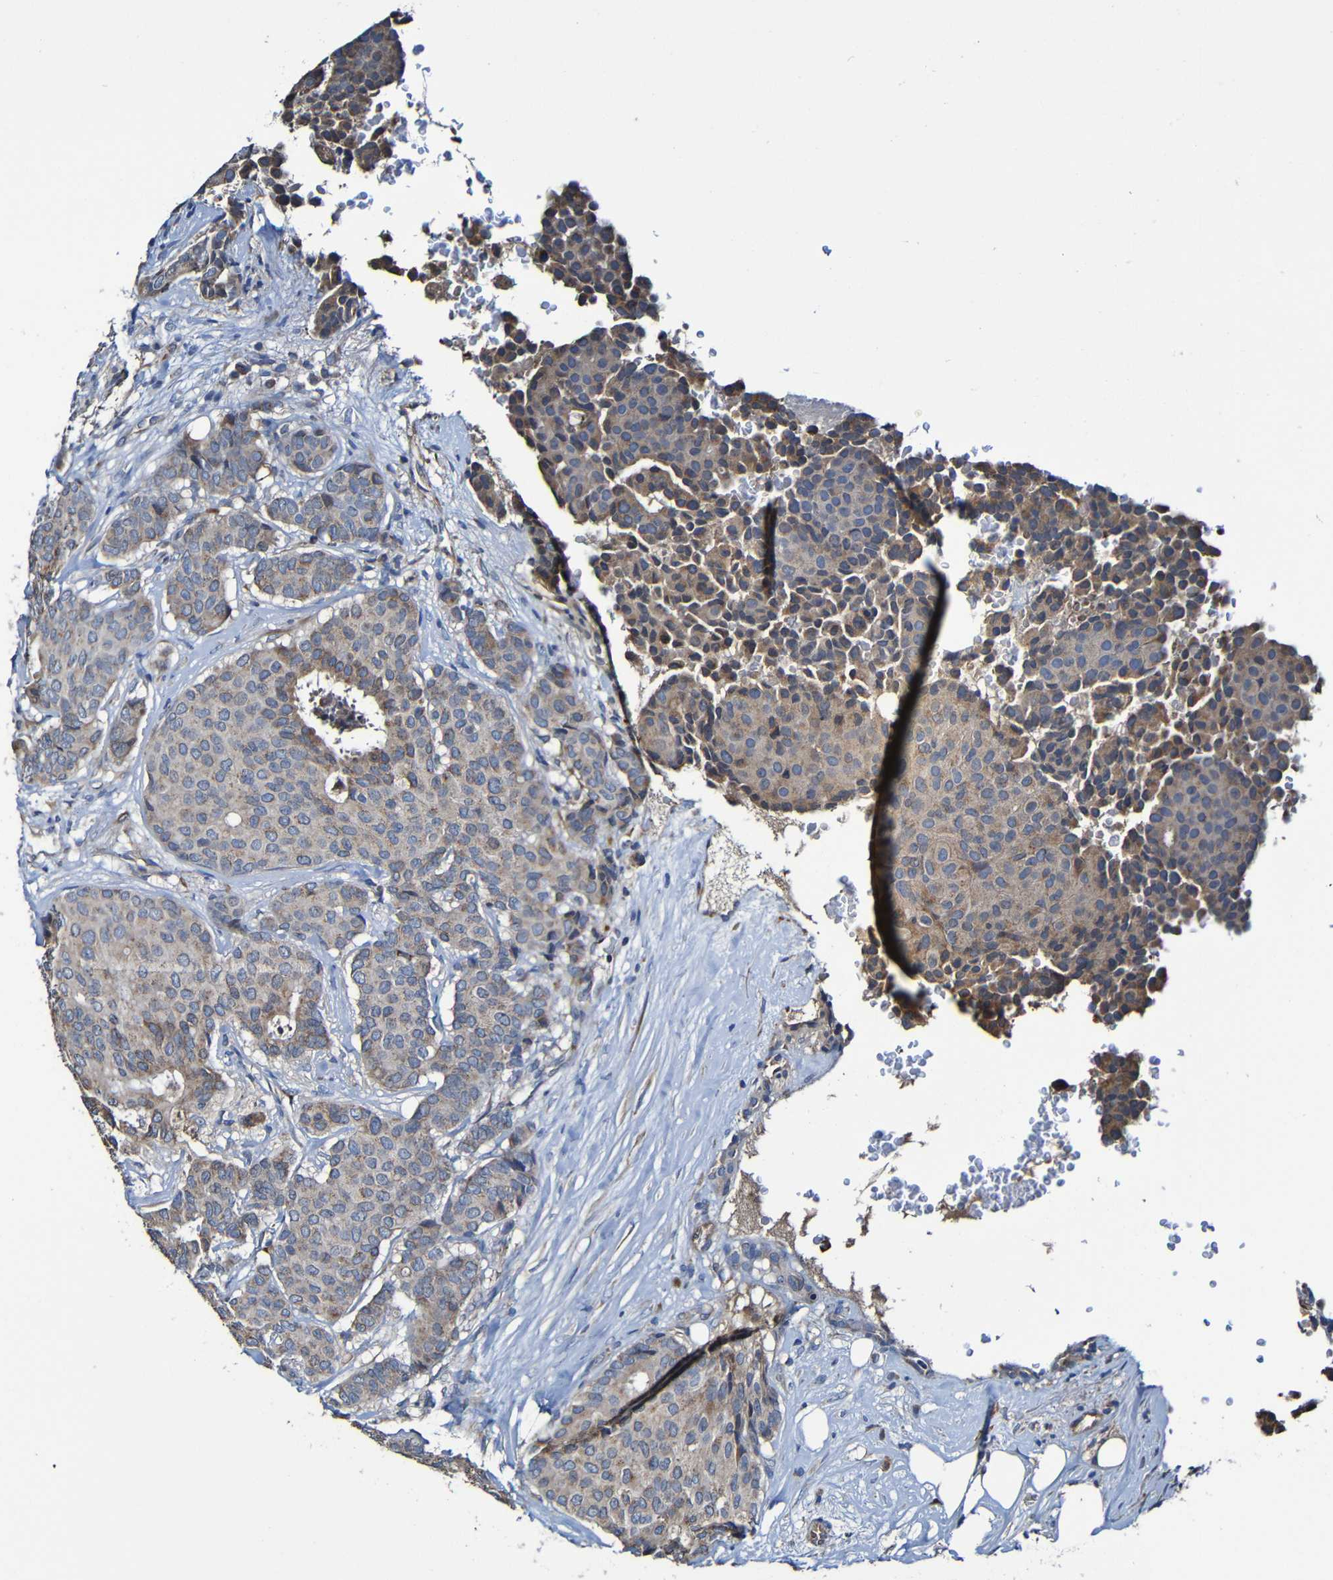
{"staining": {"intensity": "weak", "quantity": ">75%", "location": "cytoplasmic/membranous"}, "tissue": "breast cancer", "cell_type": "Tumor cells", "image_type": "cancer", "snomed": [{"axis": "morphology", "description": "Duct carcinoma"}, {"axis": "topography", "description": "Breast"}], "caption": "Immunohistochemistry of human breast cancer displays low levels of weak cytoplasmic/membranous staining in approximately >75% of tumor cells. (DAB IHC with brightfield microscopy, high magnification).", "gene": "ADAM15", "patient": {"sex": "female", "age": 75}}